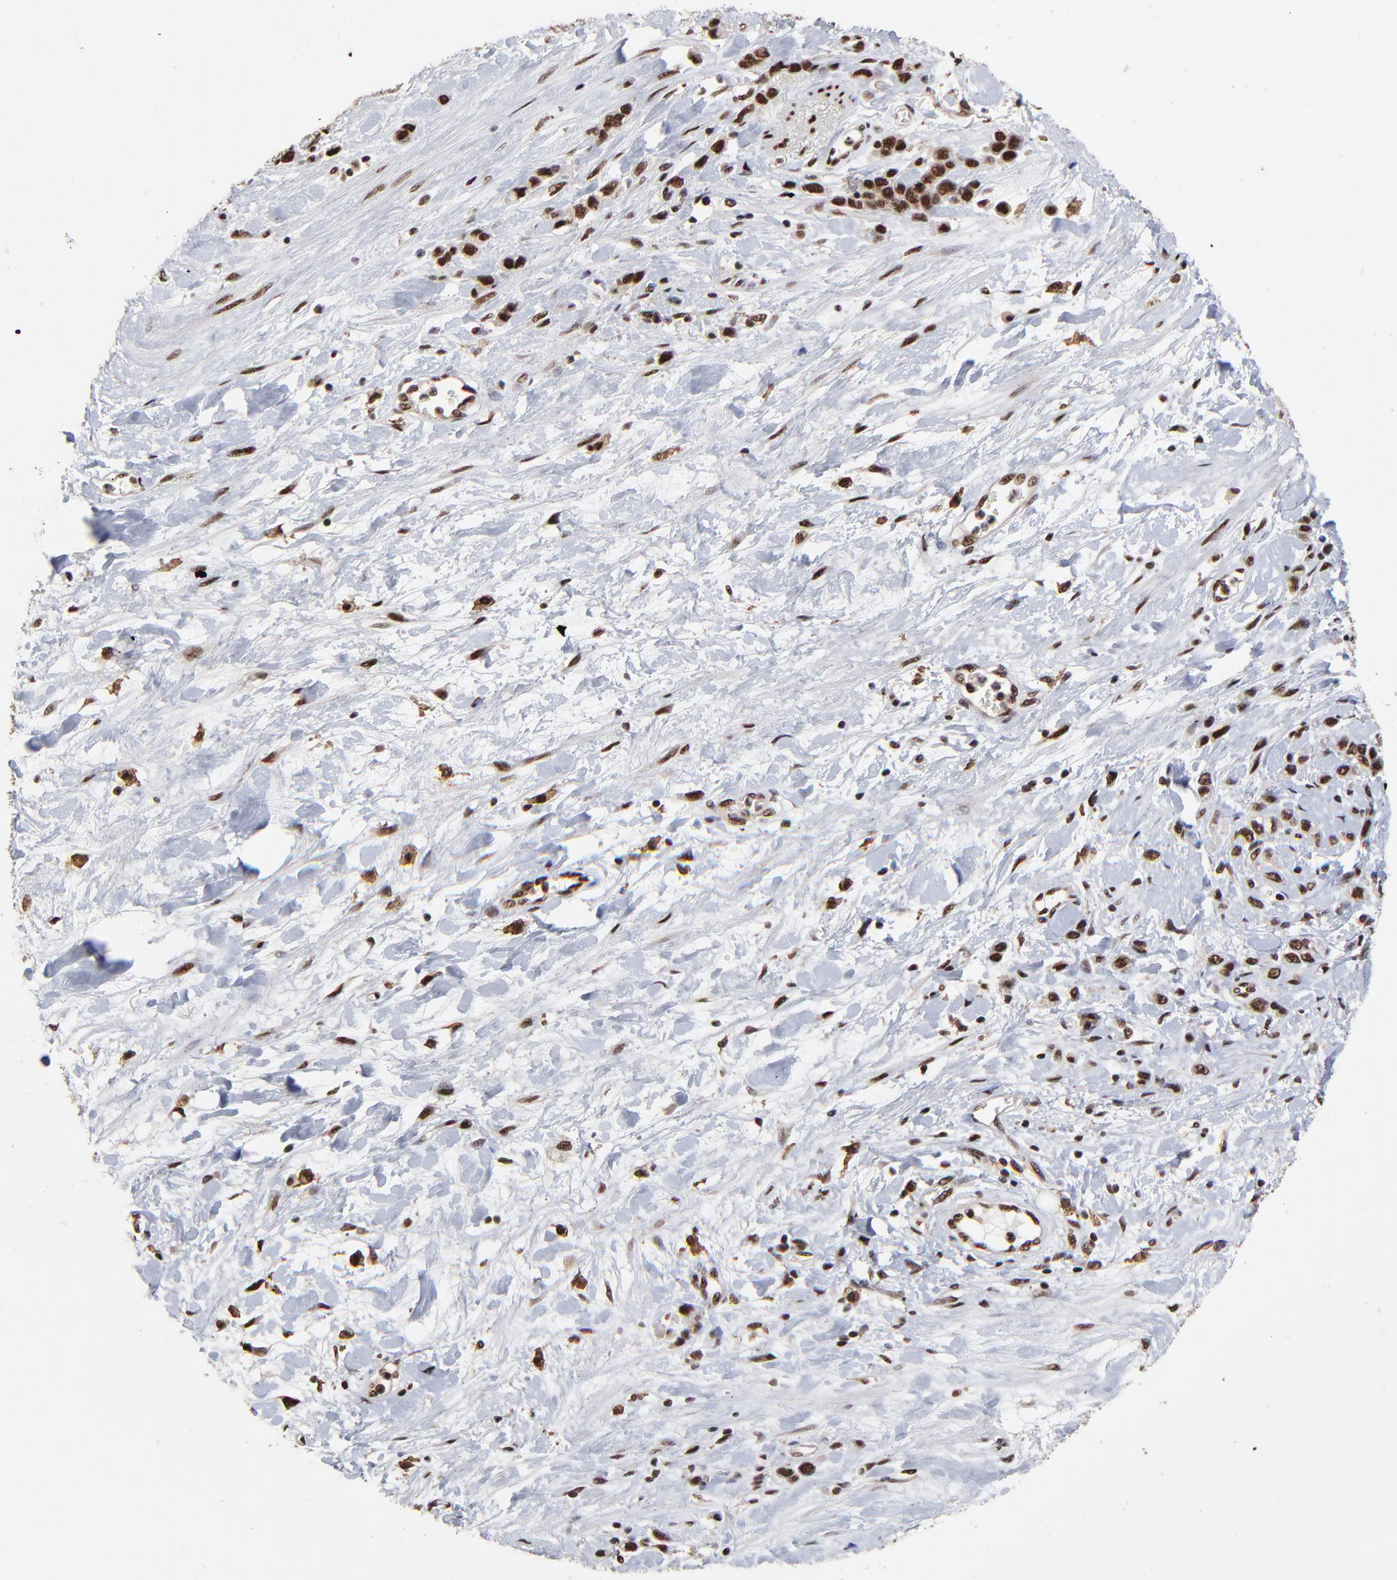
{"staining": {"intensity": "strong", "quantity": ">75%", "location": "nuclear"}, "tissue": "stomach cancer", "cell_type": "Tumor cells", "image_type": "cancer", "snomed": [{"axis": "morphology", "description": "Normal tissue, NOS"}, {"axis": "morphology", "description": "Adenocarcinoma, NOS"}, {"axis": "morphology", "description": "Adenocarcinoma, High grade"}, {"axis": "topography", "description": "Stomach, upper"}, {"axis": "topography", "description": "Stomach"}], "caption": "This histopathology image exhibits immunohistochemistry staining of stomach cancer (adenocarcinoma (high-grade)), with high strong nuclear expression in approximately >75% of tumor cells.", "gene": "RBM22", "patient": {"sex": "female", "age": 65}}